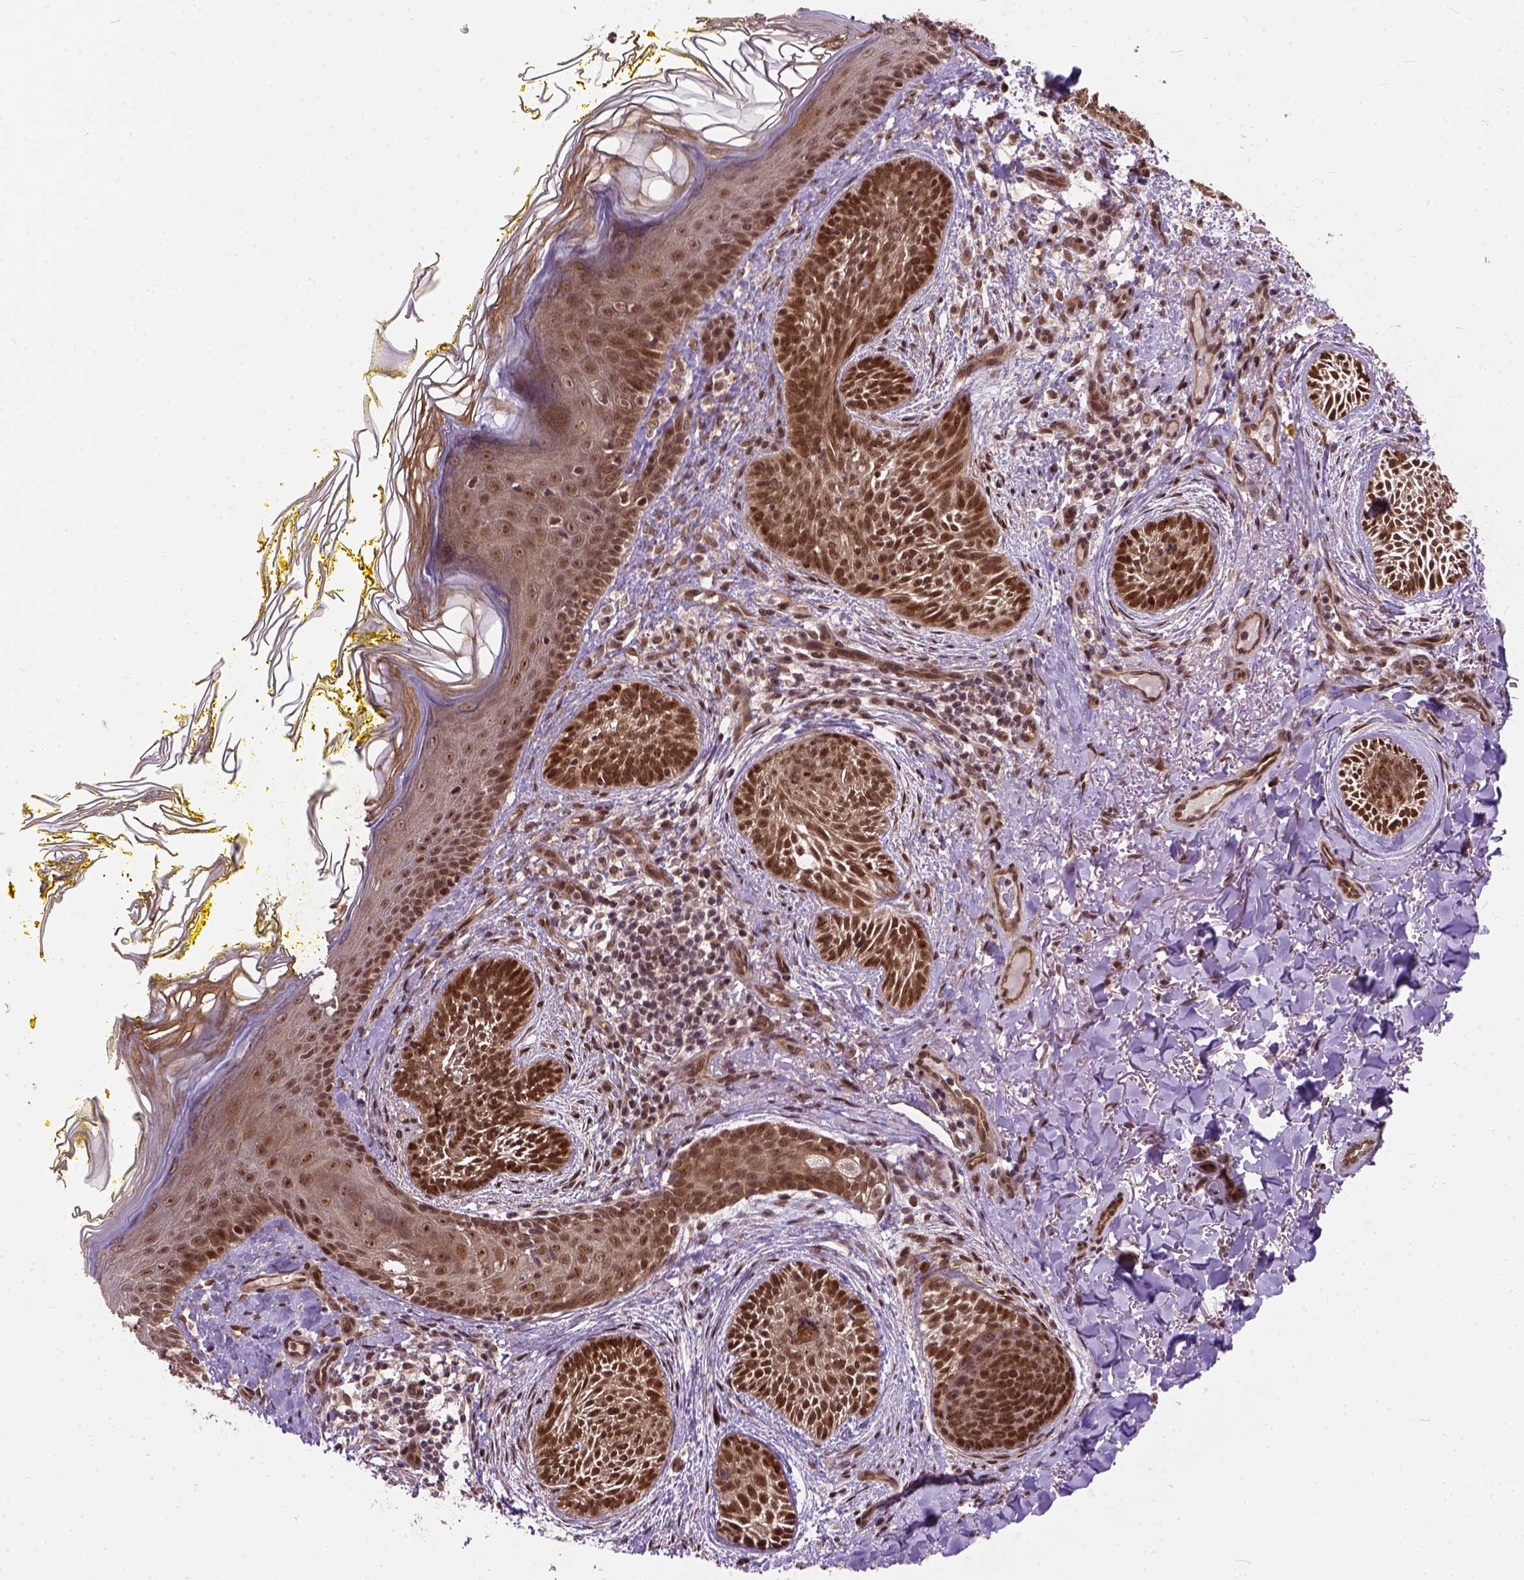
{"staining": {"intensity": "strong", "quantity": ">75%", "location": "nuclear"}, "tissue": "skin cancer", "cell_type": "Tumor cells", "image_type": "cancer", "snomed": [{"axis": "morphology", "description": "Basal cell carcinoma"}, {"axis": "topography", "description": "Skin"}], "caption": "A photomicrograph showing strong nuclear staining in approximately >75% of tumor cells in skin cancer (basal cell carcinoma), as visualized by brown immunohistochemical staining.", "gene": "ZNF630", "patient": {"sex": "female", "age": 68}}